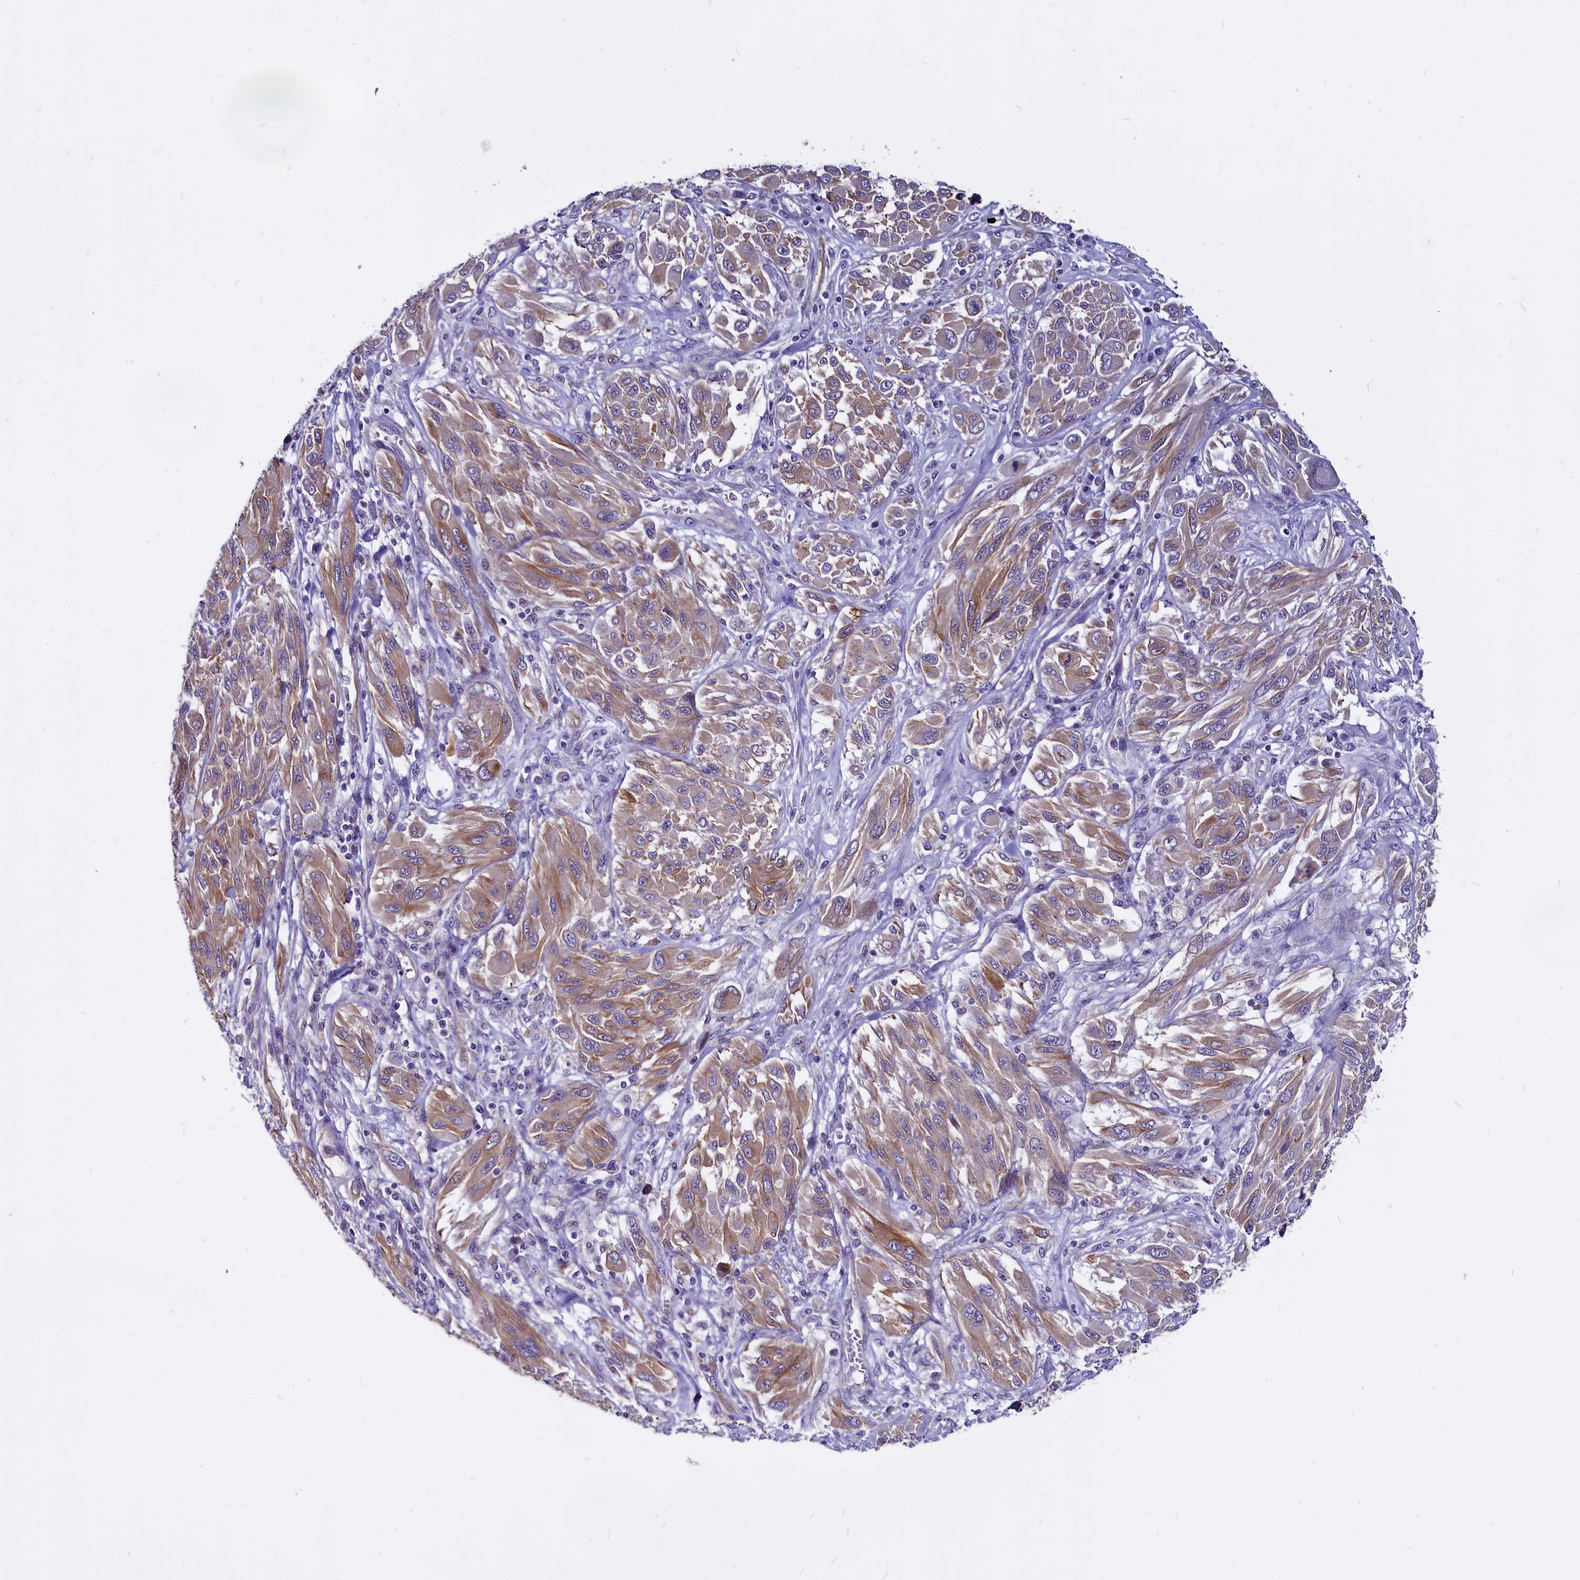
{"staining": {"intensity": "weak", "quantity": "25%-75%", "location": "cytoplasmic/membranous"}, "tissue": "melanoma", "cell_type": "Tumor cells", "image_type": "cancer", "snomed": [{"axis": "morphology", "description": "Malignant melanoma, NOS"}, {"axis": "topography", "description": "Skin"}], "caption": "Tumor cells display low levels of weak cytoplasmic/membranous staining in approximately 25%-75% of cells in melanoma.", "gene": "CEP170", "patient": {"sex": "female", "age": 91}}